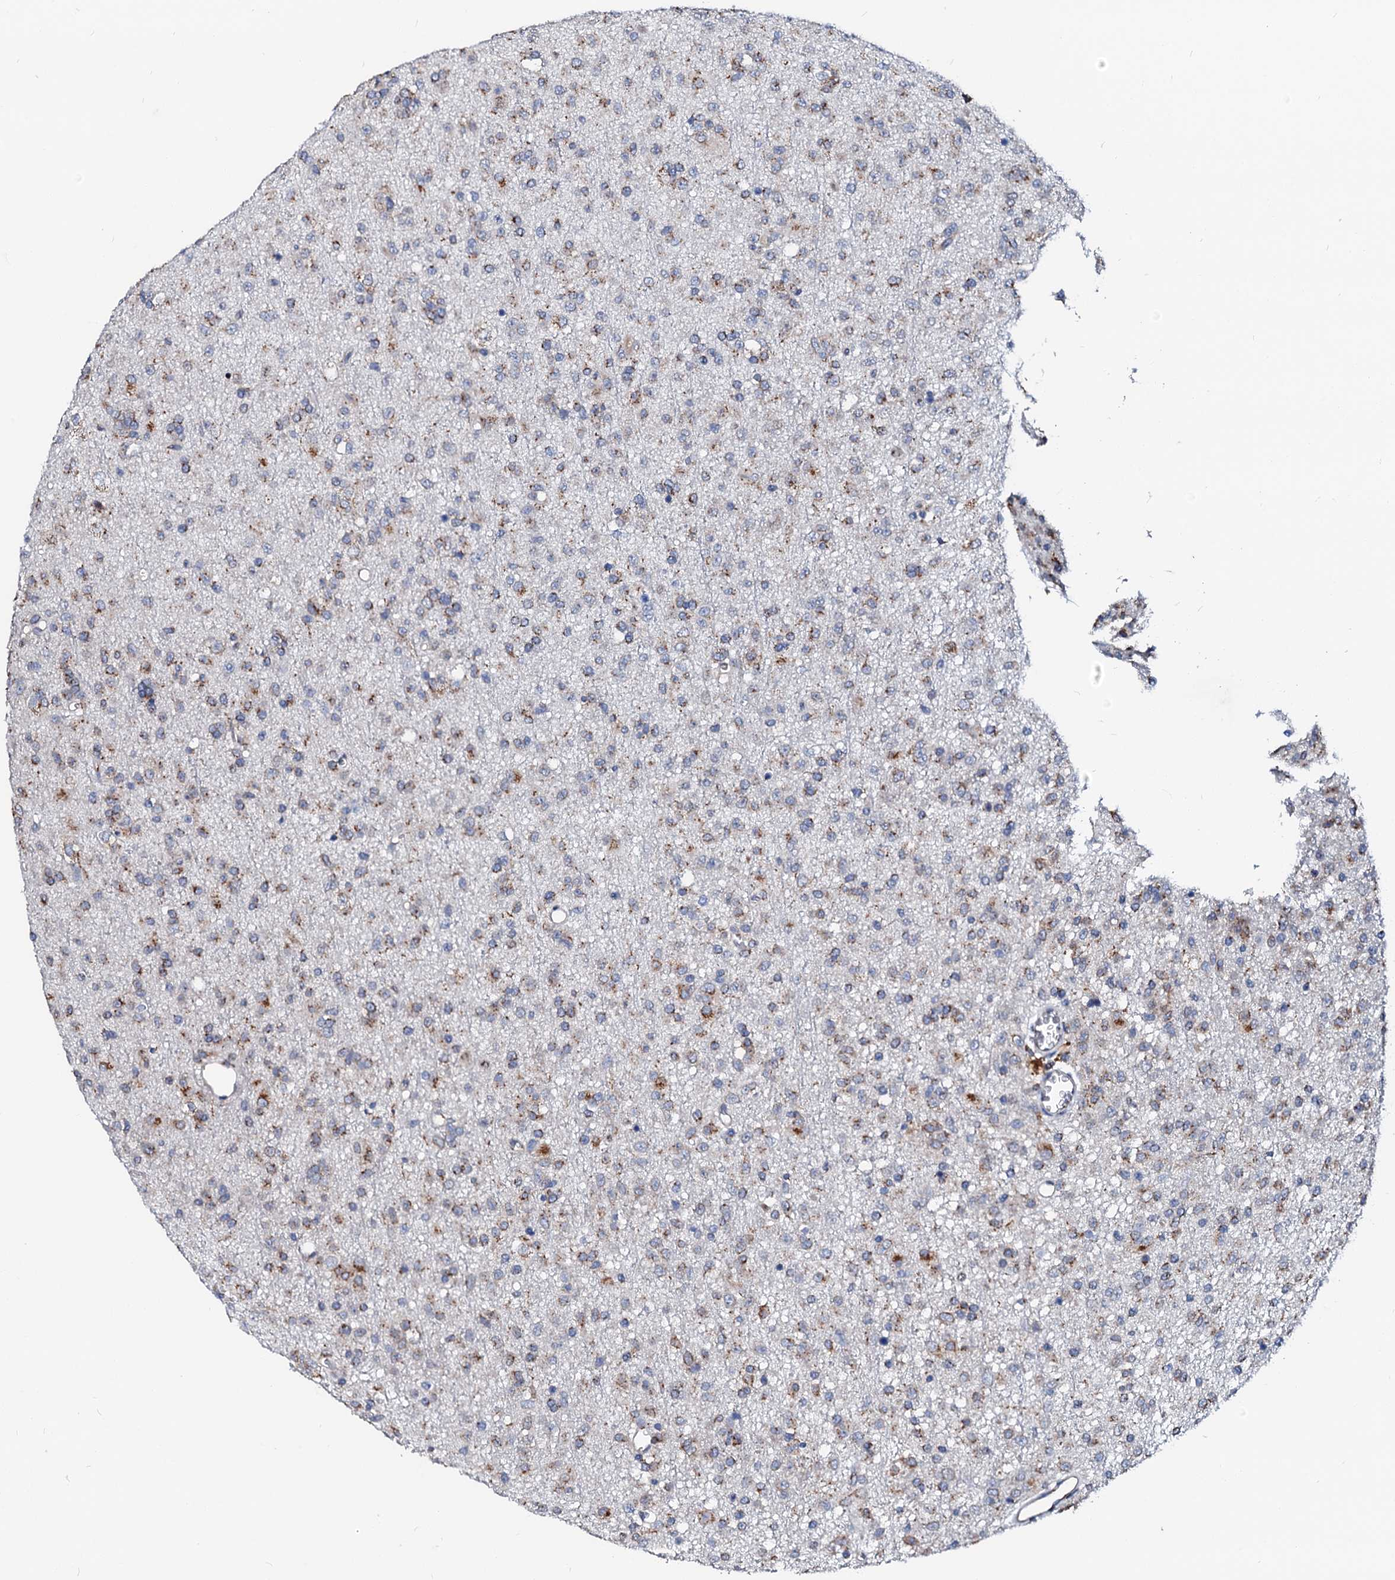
{"staining": {"intensity": "strong", "quantity": "25%-75%", "location": "cytoplasmic/membranous"}, "tissue": "glioma", "cell_type": "Tumor cells", "image_type": "cancer", "snomed": [{"axis": "morphology", "description": "Glioma, malignant, Low grade"}, {"axis": "topography", "description": "Brain"}], "caption": "This histopathology image displays glioma stained with IHC to label a protein in brown. The cytoplasmic/membranous of tumor cells show strong positivity for the protein. Nuclei are counter-stained blue.", "gene": "LMAN1", "patient": {"sex": "male", "age": 65}}